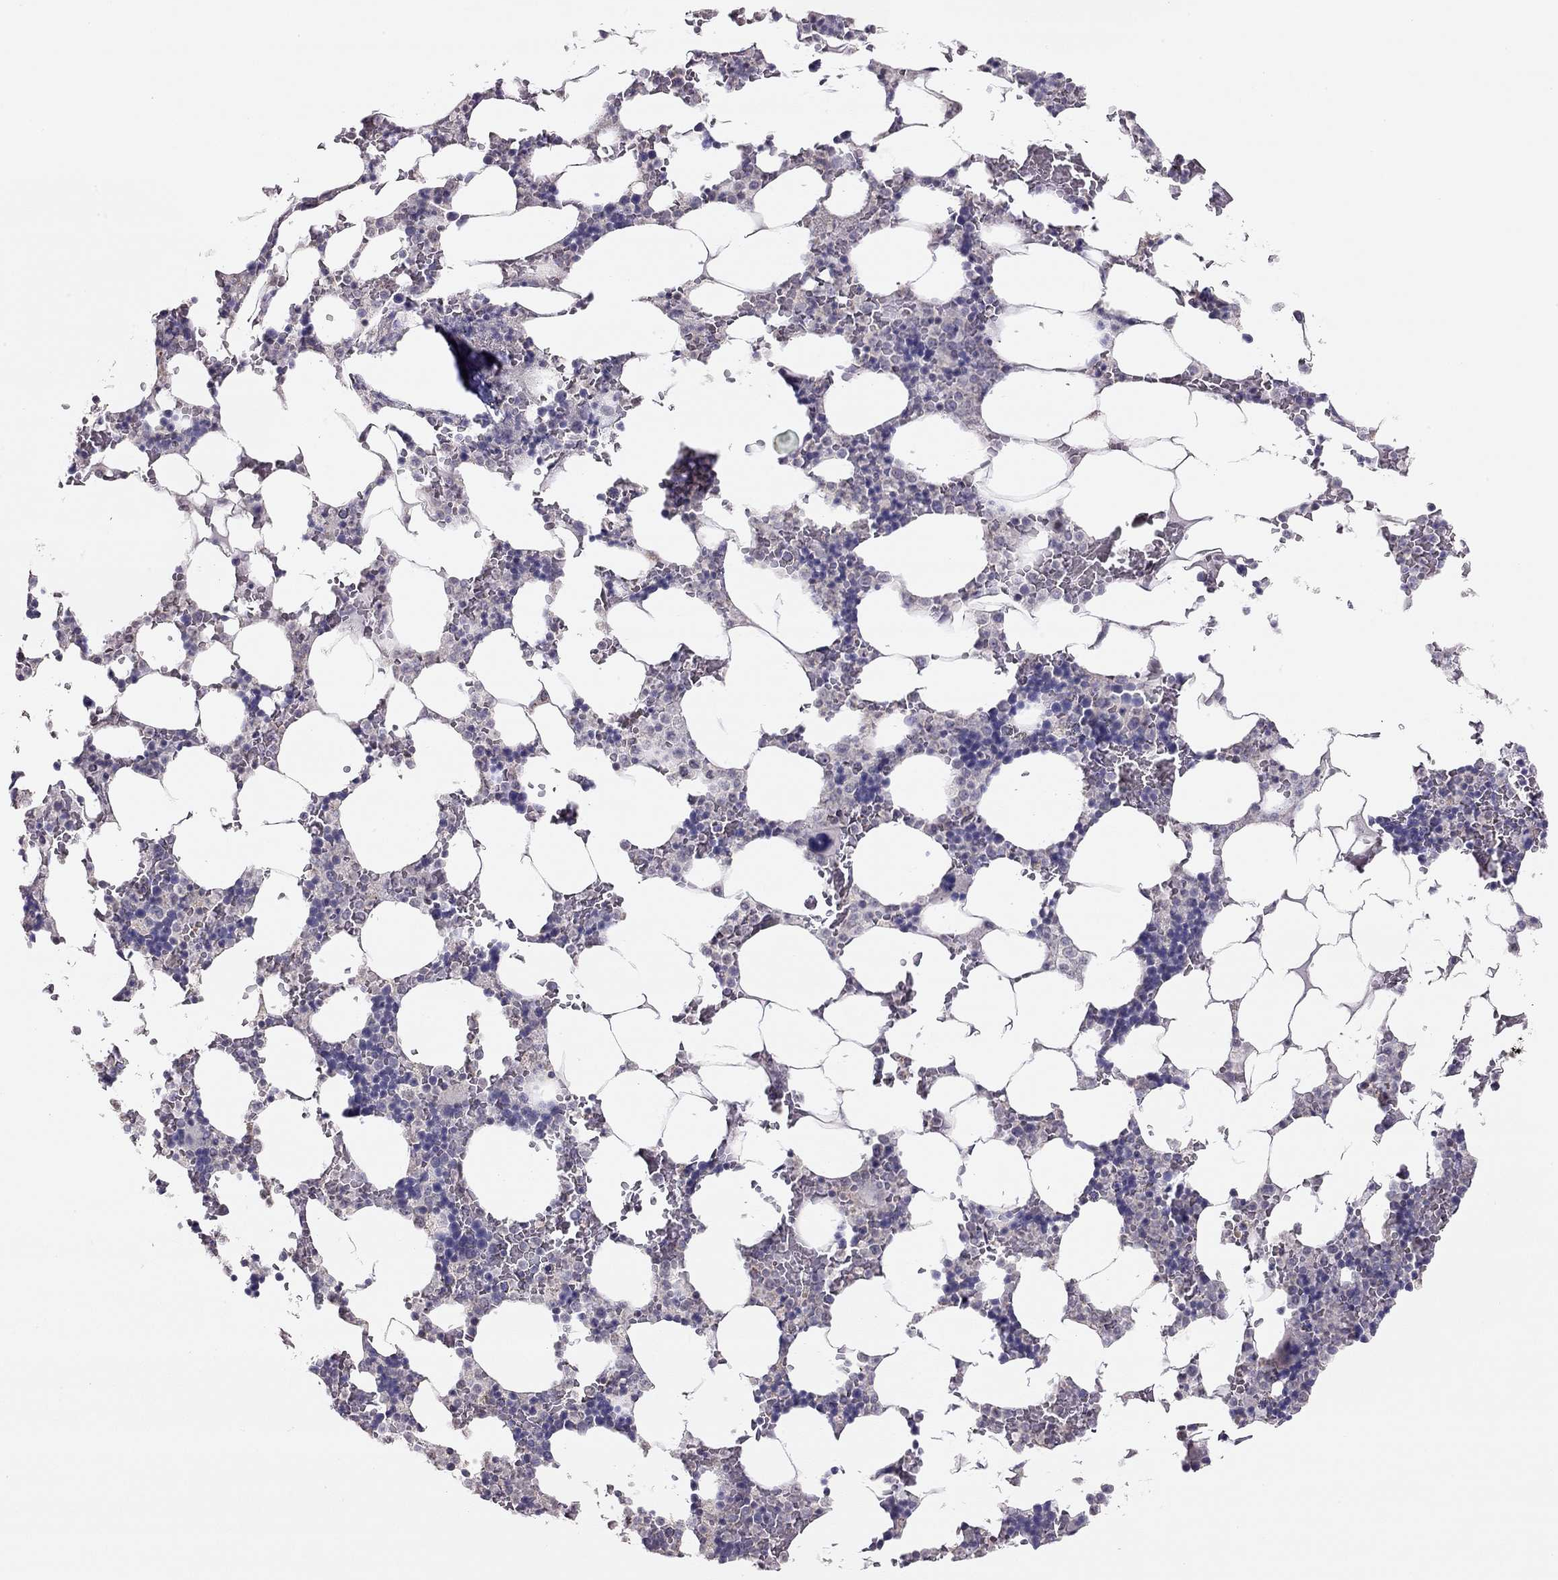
{"staining": {"intensity": "negative", "quantity": "none", "location": "none"}, "tissue": "bone marrow", "cell_type": "Hematopoietic cells", "image_type": "normal", "snomed": [{"axis": "morphology", "description": "Normal tissue, NOS"}, {"axis": "topography", "description": "Bone marrow"}], "caption": "Hematopoietic cells are negative for brown protein staining in unremarkable bone marrow. Brightfield microscopy of IHC stained with DAB (3,3'-diaminobenzidine) (brown) and hematoxylin (blue), captured at high magnification.", "gene": "LRIT3", "patient": {"sex": "male", "age": 51}}